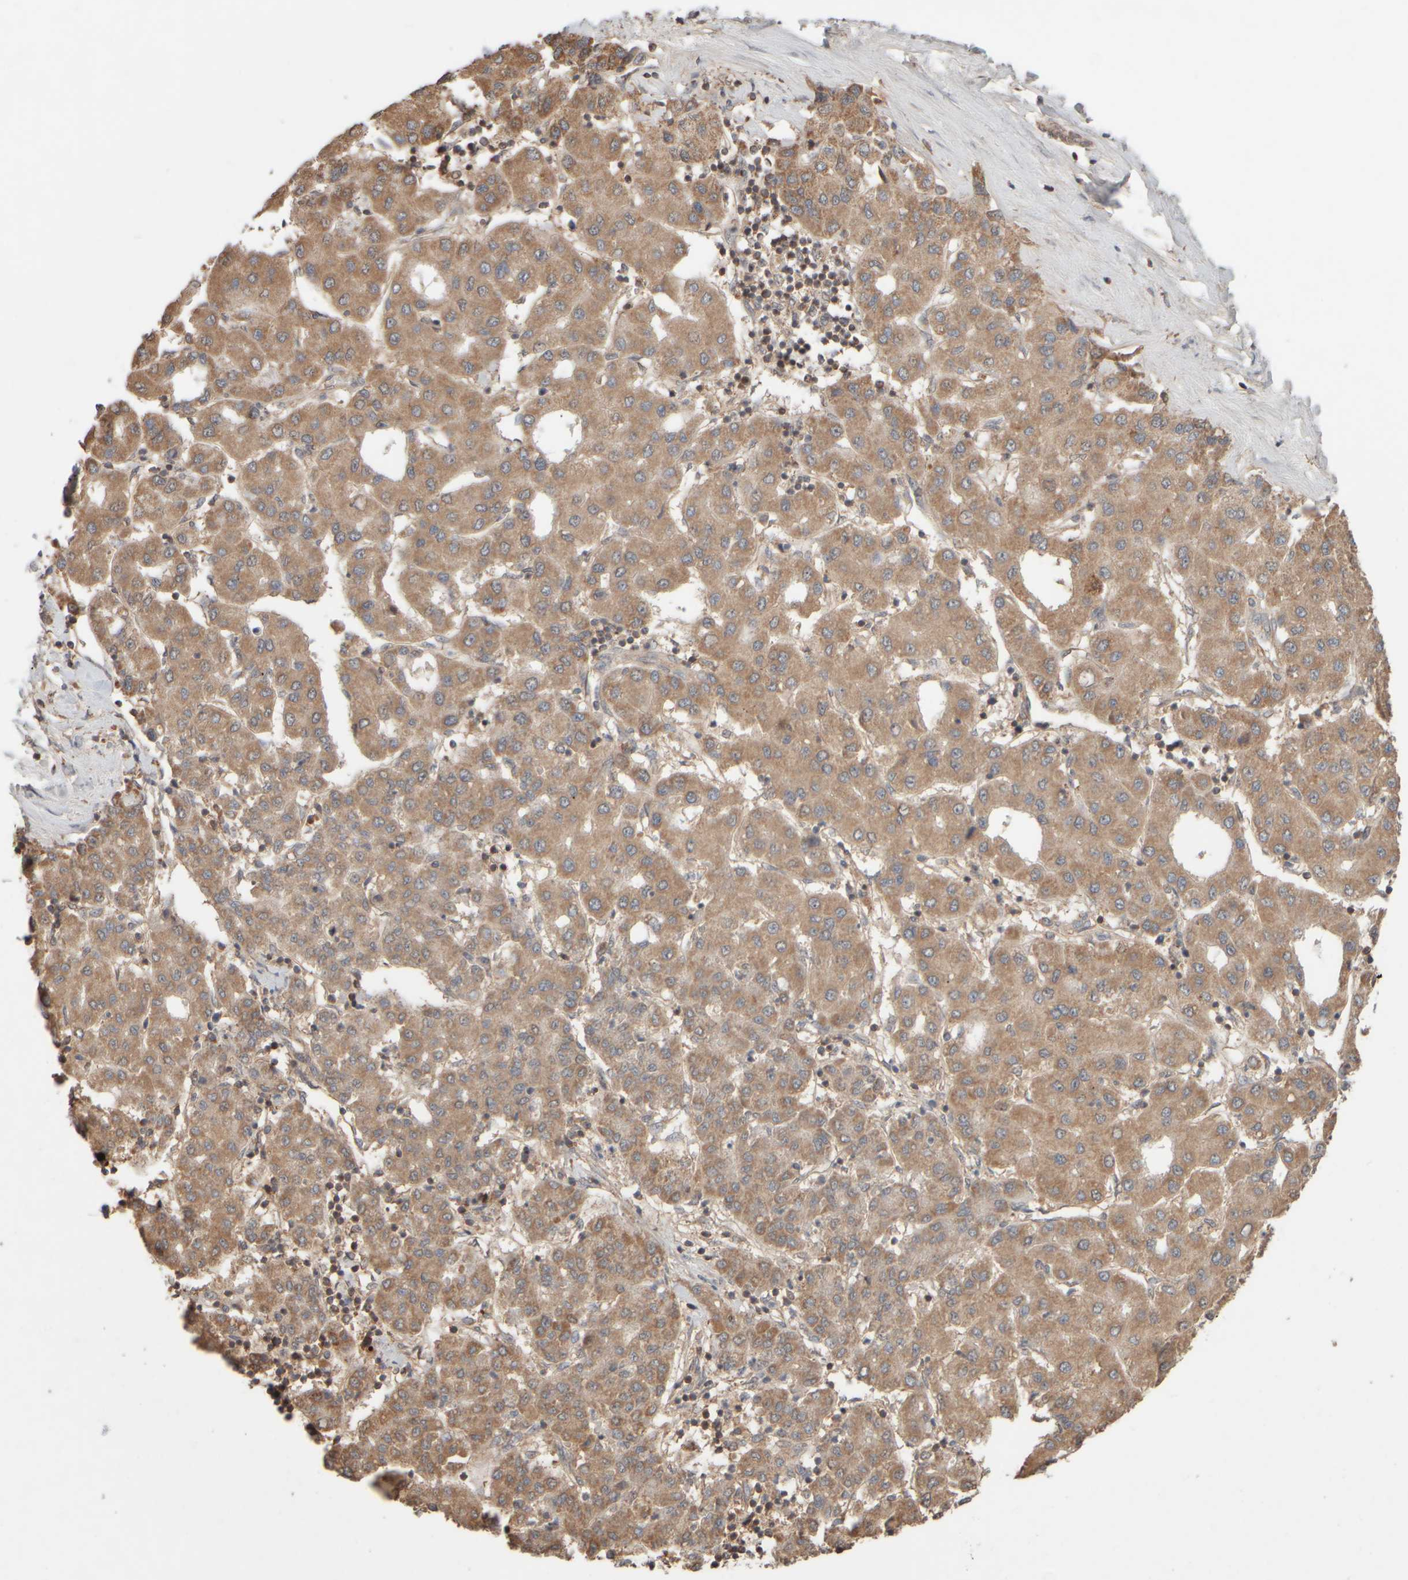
{"staining": {"intensity": "moderate", "quantity": ">75%", "location": "cytoplasmic/membranous"}, "tissue": "liver cancer", "cell_type": "Tumor cells", "image_type": "cancer", "snomed": [{"axis": "morphology", "description": "Carcinoma, Hepatocellular, NOS"}, {"axis": "topography", "description": "Liver"}], "caption": "Protein expression analysis of human hepatocellular carcinoma (liver) reveals moderate cytoplasmic/membranous expression in approximately >75% of tumor cells. Using DAB (3,3'-diaminobenzidine) (brown) and hematoxylin (blue) stains, captured at high magnification using brightfield microscopy.", "gene": "EIF2B3", "patient": {"sex": "male", "age": 65}}